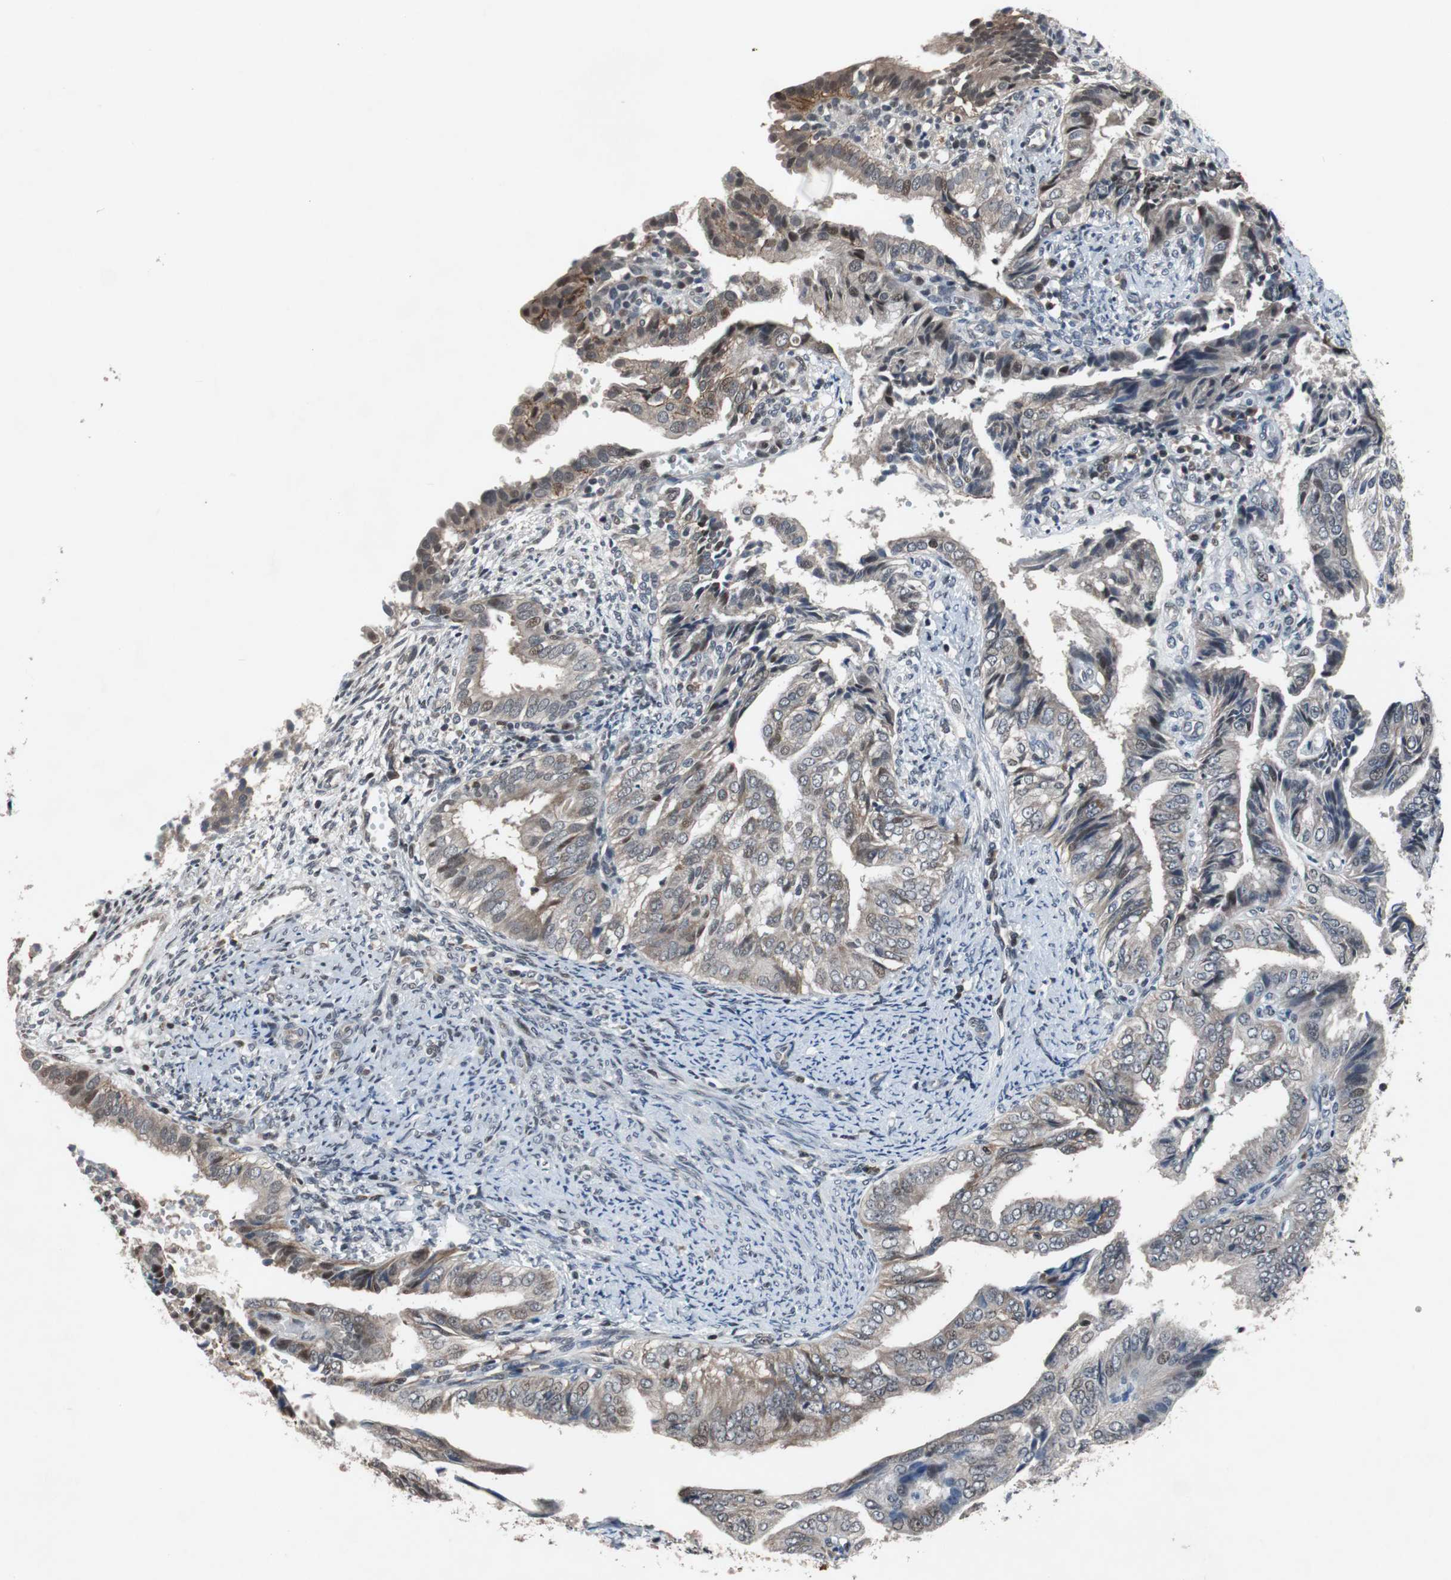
{"staining": {"intensity": "moderate", "quantity": "25%-75%", "location": "cytoplasmic/membranous"}, "tissue": "endometrial cancer", "cell_type": "Tumor cells", "image_type": "cancer", "snomed": [{"axis": "morphology", "description": "Adenocarcinoma, NOS"}, {"axis": "topography", "description": "Endometrium"}], "caption": "IHC of human adenocarcinoma (endometrial) demonstrates medium levels of moderate cytoplasmic/membranous expression in approximately 25%-75% of tumor cells. Nuclei are stained in blue.", "gene": "TP63", "patient": {"sex": "female", "age": 58}}